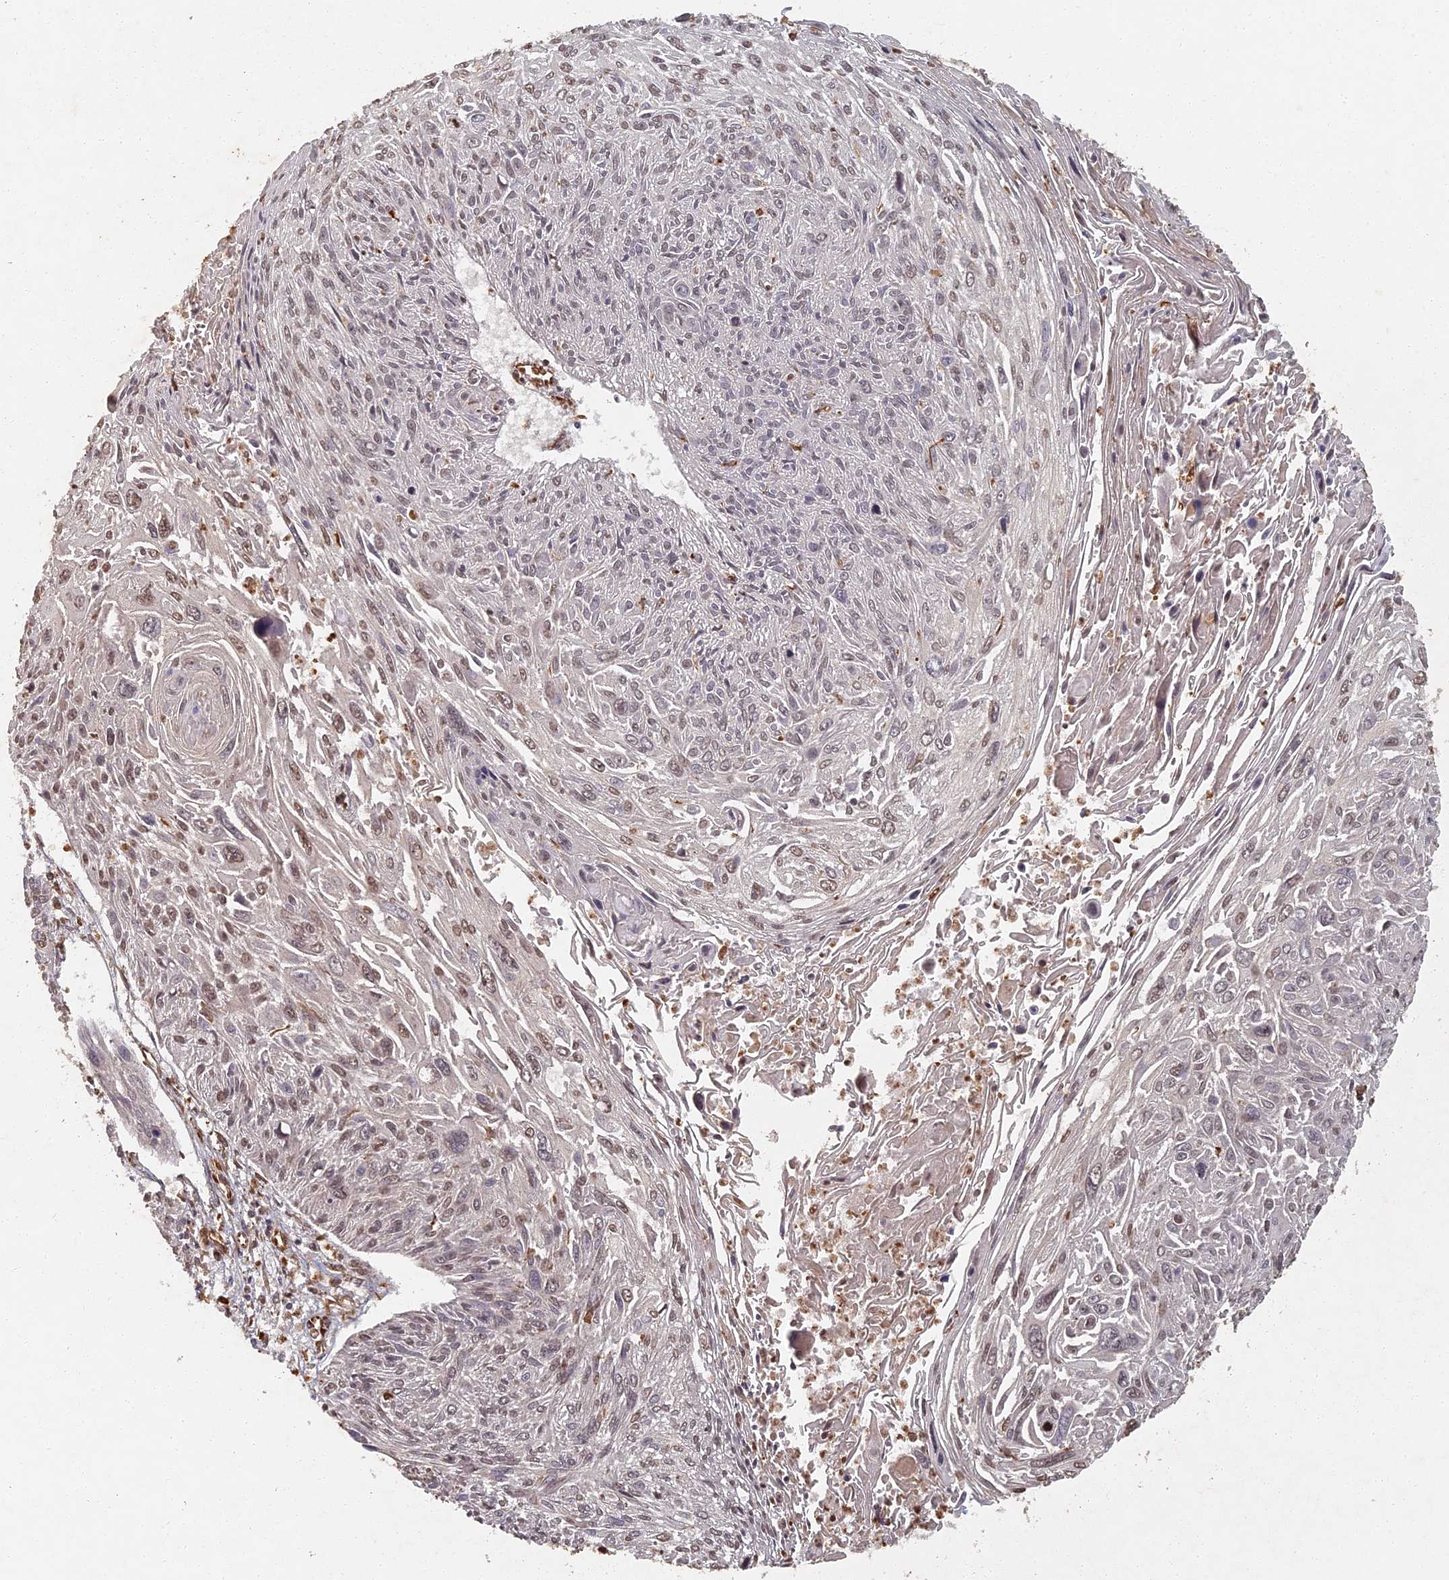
{"staining": {"intensity": "weak", "quantity": "<25%", "location": "nuclear"}, "tissue": "cervical cancer", "cell_type": "Tumor cells", "image_type": "cancer", "snomed": [{"axis": "morphology", "description": "Squamous cell carcinoma, NOS"}, {"axis": "topography", "description": "Cervix"}], "caption": "This is an IHC image of cervical cancer. There is no positivity in tumor cells.", "gene": "ABCB10", "patient": {"sex": "female", "age": 51}}